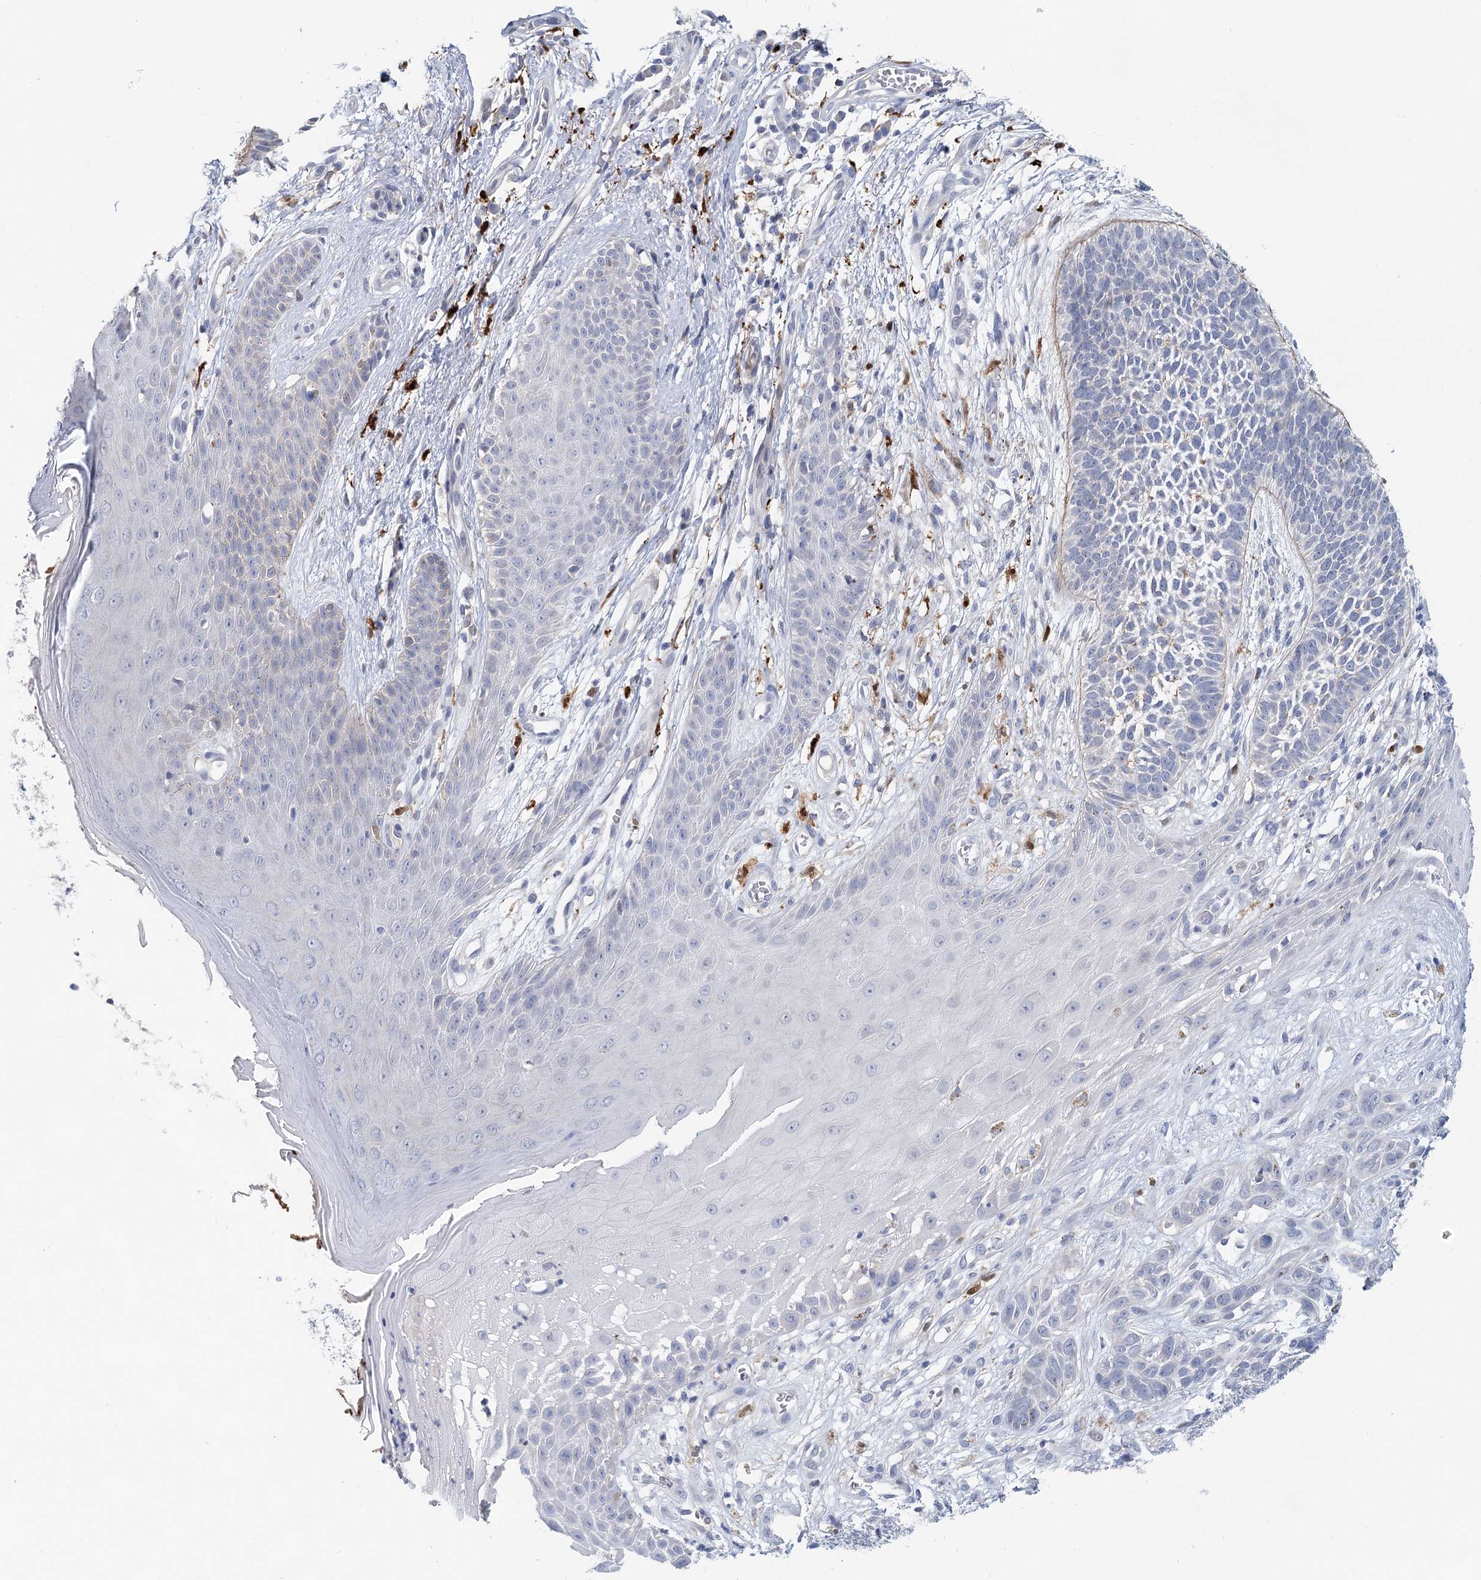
{"staining": {"intensity": "negative", "quantity": "none", "location": "none"}, "tissue": "skin cancer", "cell_type": "Tumor cells", "image_type": "cancer", "snomed": [{"axis": "morphology", "description": "Basal cell carcinoma"}, {"axis": "topography", "description": "Skin"}], "caption": "Immunohistochemistry (IHC) image of neoplastic tissue: human basal cell carcinoma (skin) stained with DAB (3,3'-diaminobenzidine) displays no significant protein expression in tumor cells. (DAB (3,3'-diaminobenzidine) immunohistochemistry, high magnification).", "gene": "SLC19A3", "patient": {"sex": "female", "age": 84}}